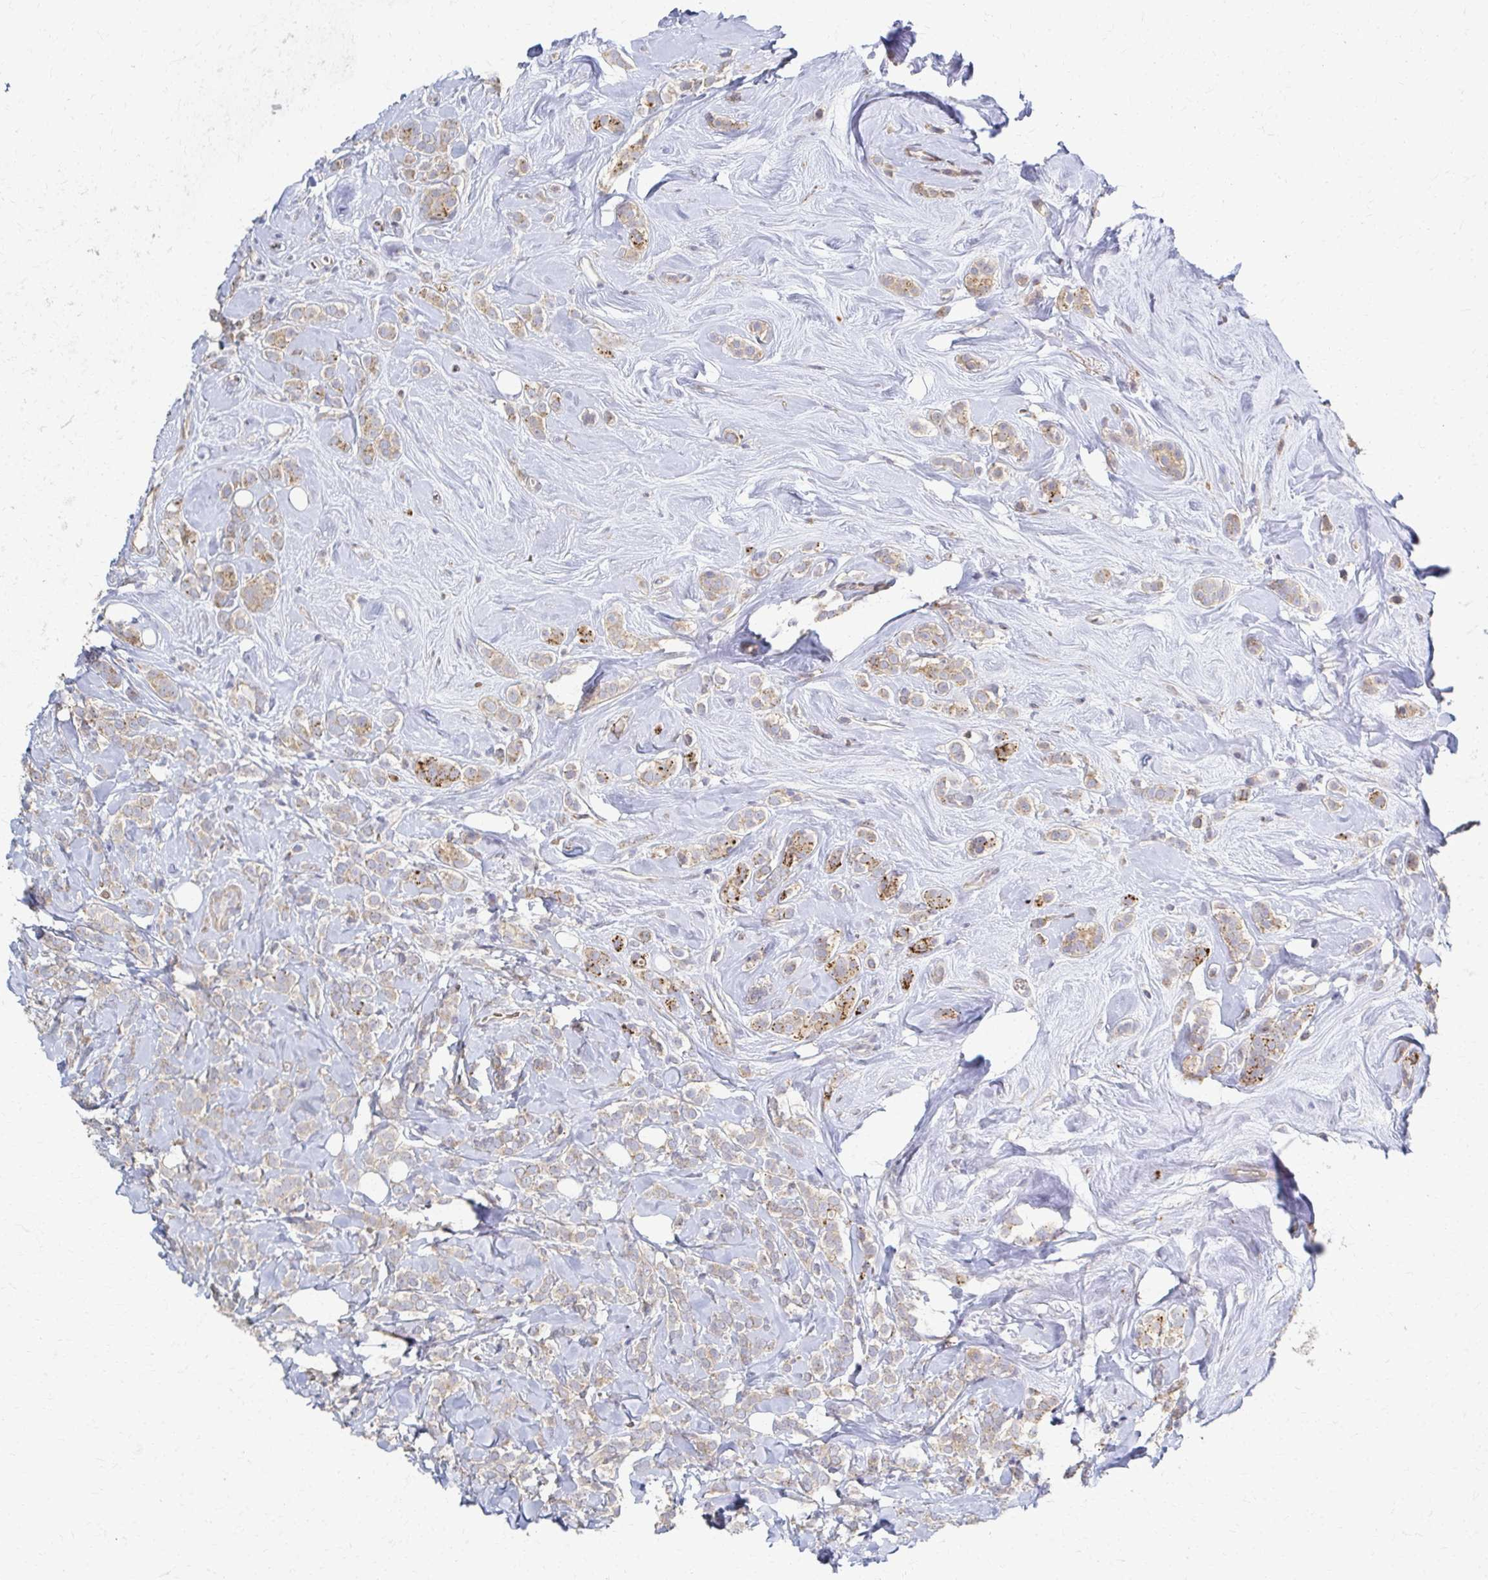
{"staining": {"intensity": "moderate", "quantity": "25%-75%", "location": "cytoplasmic/membranous"}, "tissue": "breast cancer", "cell_type": "Tumor cells", "image_type": "cancer", "snomed": [{"axis": "morphology", "description": "Lobular carcinoma"}, {"axis": "topography", "description": "Breast"}], "caption": "The immunohistochemical stain shows moderate cytoplasmic/membranous staining in tumor cells of lobular carcinoma (breast) tissue. The staining was performed using DAB (3,3'-diaminobenzidine), with brown indicating positive protein expression. Nuclei are stained blue with hematoxylin.", "gene": "SKA2", "patient": {"sex": "female", "age": 49}}